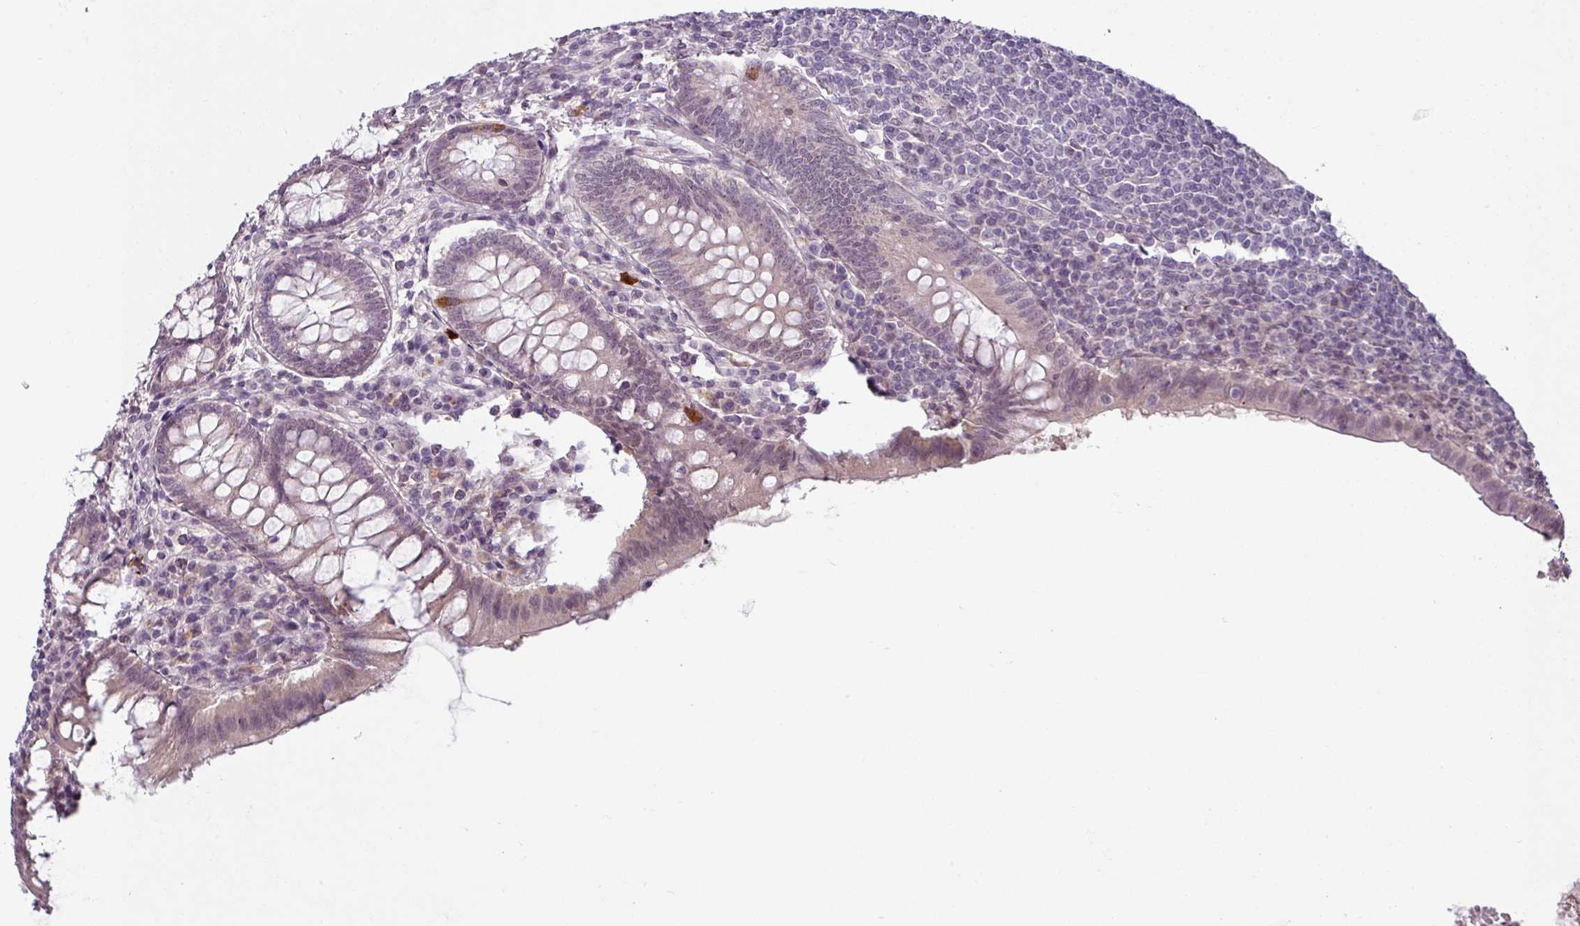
{"staining": {"intensity": "weak", "quantity": "<25%", "location": "nuclear"}, "tissue": "appendix", "cell_type": "Glandular cells", "image_type": "normal", "snomed": [{"axis": "morphology", "description": "Normal tissue, NOS"}, {"axis": "topography", "description": "Appendix"}], "caption": "This is a image of immunohistochemistry (IHC) staining of unremarkable appendix, which shows no positivity in glandular cells.", "gene": "UVSSA", "patient": {"sex": "male", "age": 83}}